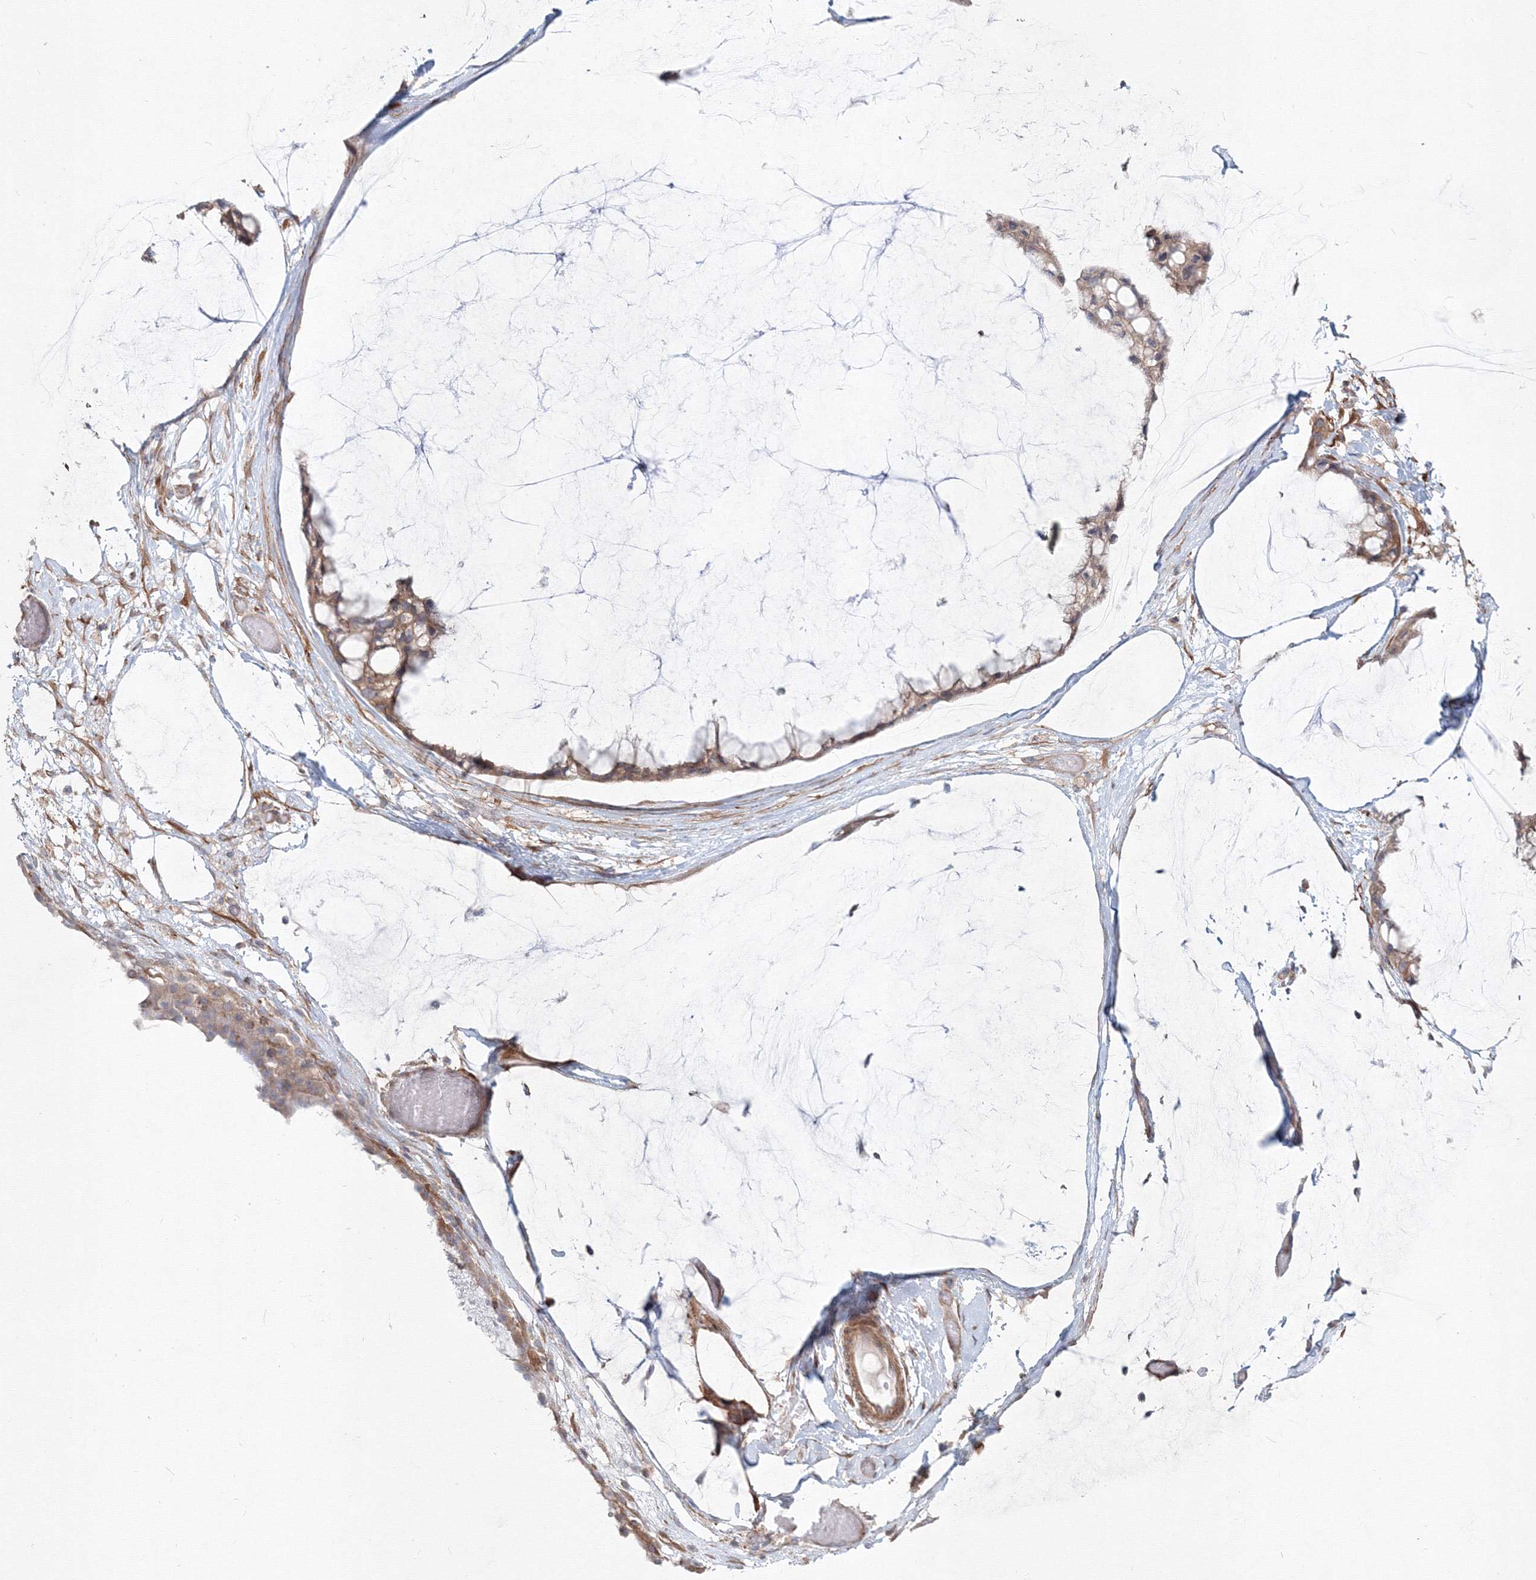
{"staining": {"intensity": "weak", "quantity": ">75%", "location": "cytoplasmic/membranous"}, "tissue": "ovarian cancer", "cell_type": "Tumor cells", "image_type": "cancer", "snomed": [{"axis": "morphology", "description": "Cystadenocarcinoma, mucinous, NOS"}, {"axis": "topography", "description": "Ovary"}], "caption": "Protein staining of mucinous cystadenocarcinoma (ovarian) tissue demonstrates weak cytoplasmic/membranous staining in about >75% of tumor cells.", "gene": "SH3PXD2A", "patient": {"sex": "female", "age": 39}}